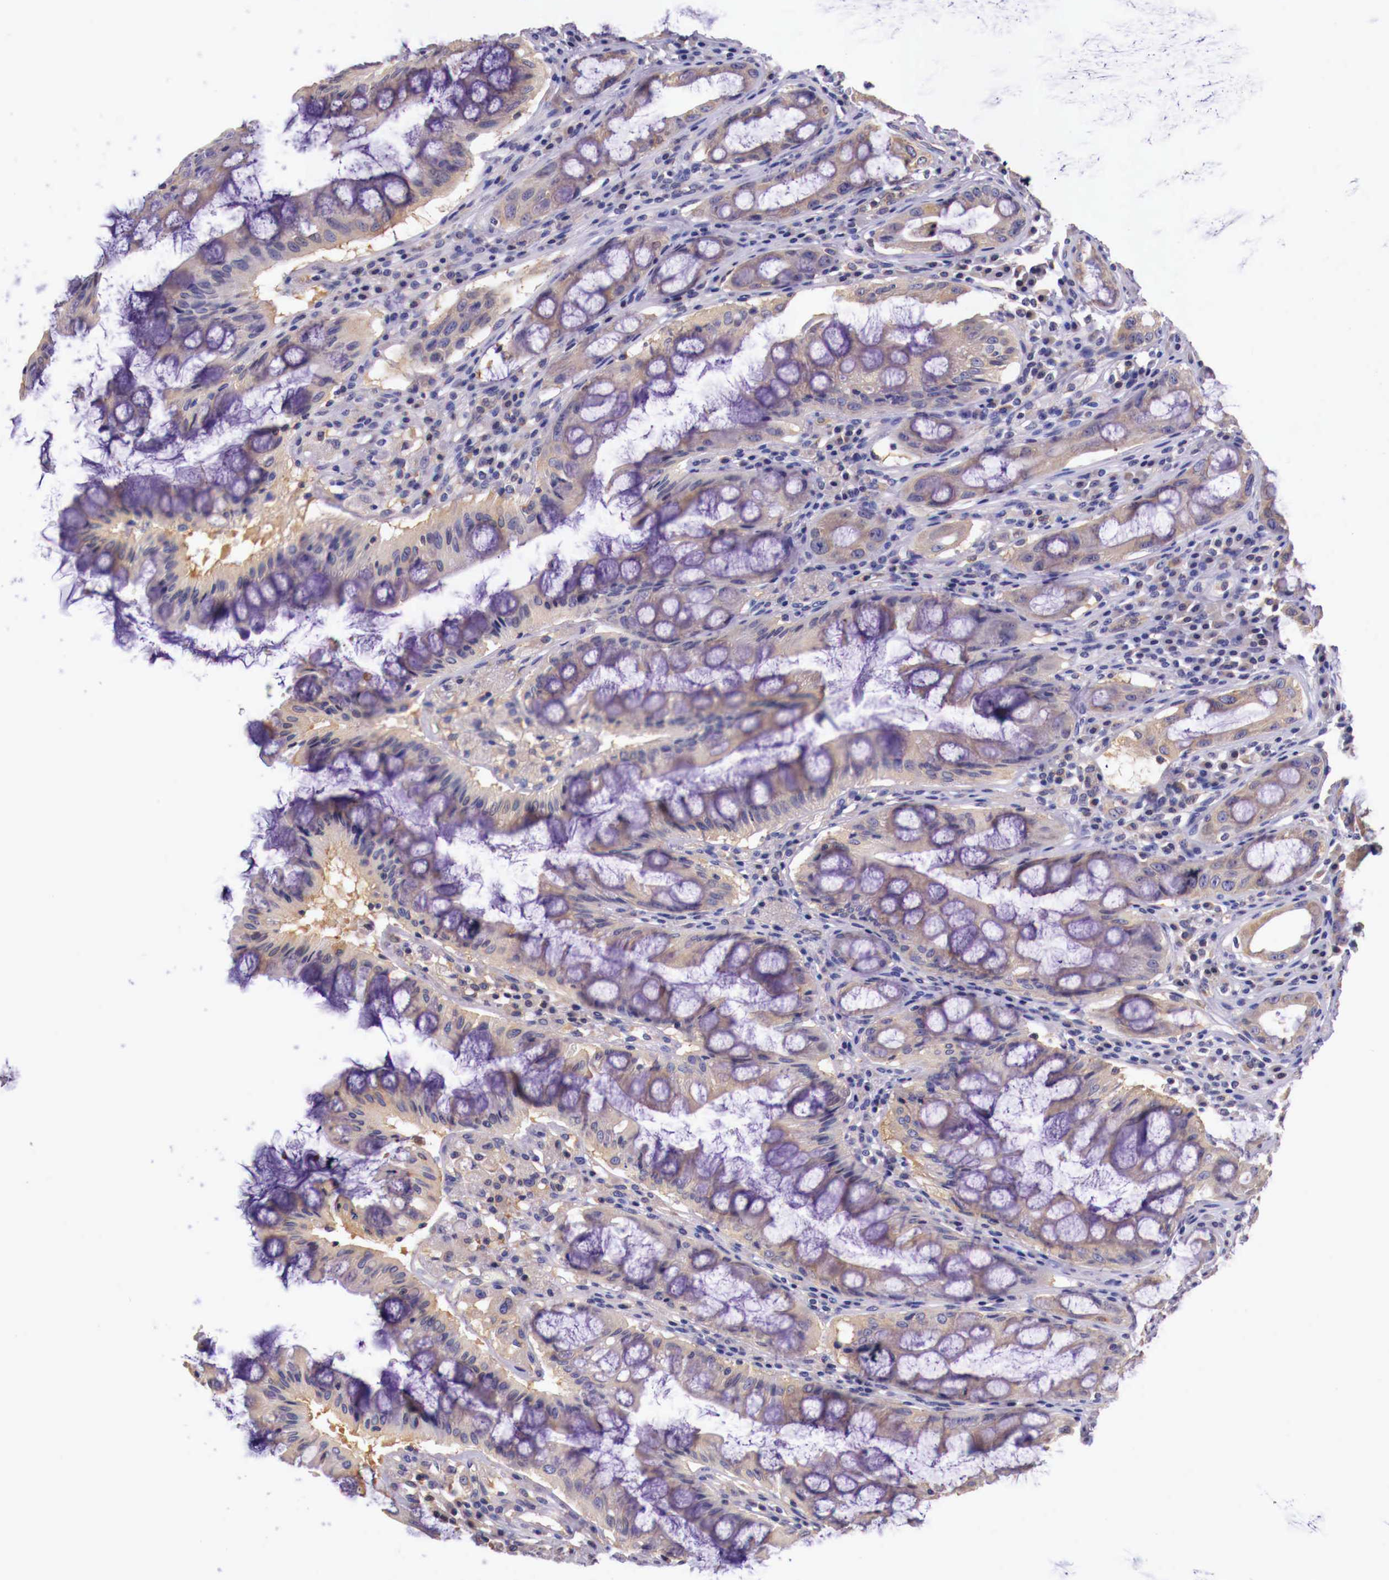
{"staining": {"intensity": "weak", "quantity": "25%-75%", "location": "cytoplasmic/membranous"}, "tissue": "rectum", "cell_type": "Glandular cells", "image_type": "normal", "snomed": [{"axis": "morphology", "description": "Normal tissue, NOS"}, {"axis": "topography", "description": "Rectum"}], "caption": "Protein staining of benign rectum shows weak cytoplasmic/membranous positivity in approximately 25%-75% of glandular cells.", "gene": "GRIPAP1", "patient": {"sex": "female", "age": 60}}